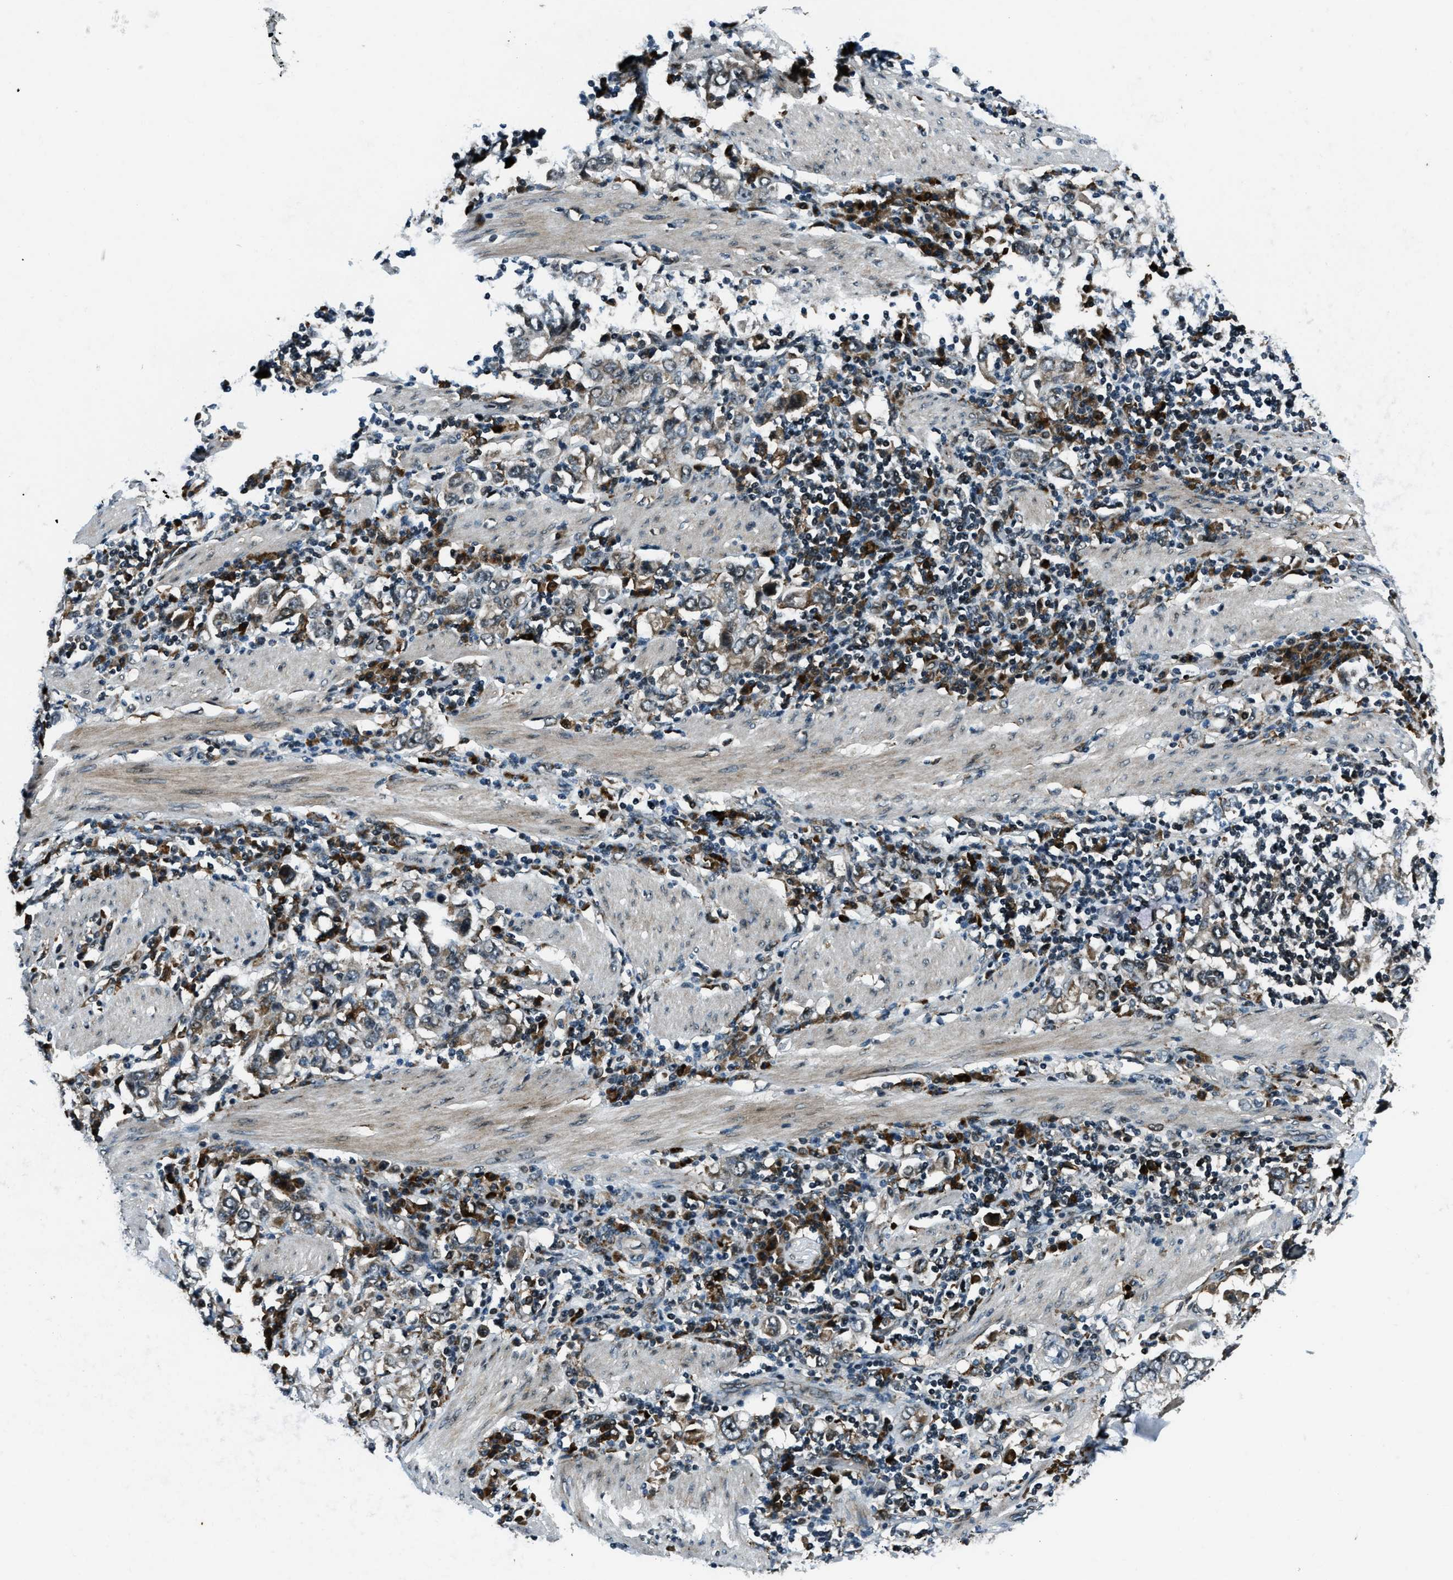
{"staining": {"intensity": "weak", "quantity": "<25%", "location": "cytoplasmic/membranous"}, "tissue": "stomach cancer", "cell_type": "Tumor cells", "image_type": "cancer", "snomed": [{"axis": "morphology", "description": "Adenocarcinoma, NOS"}, {"axis": "topography", "description": "Stomach, upper"}], "caption": "Histopathology image shows no significant protein staining in tumor cells of stomach adenocarcinoma.", "gene": "ACTL9", "patient": {"sex": "male", "age": 62}}